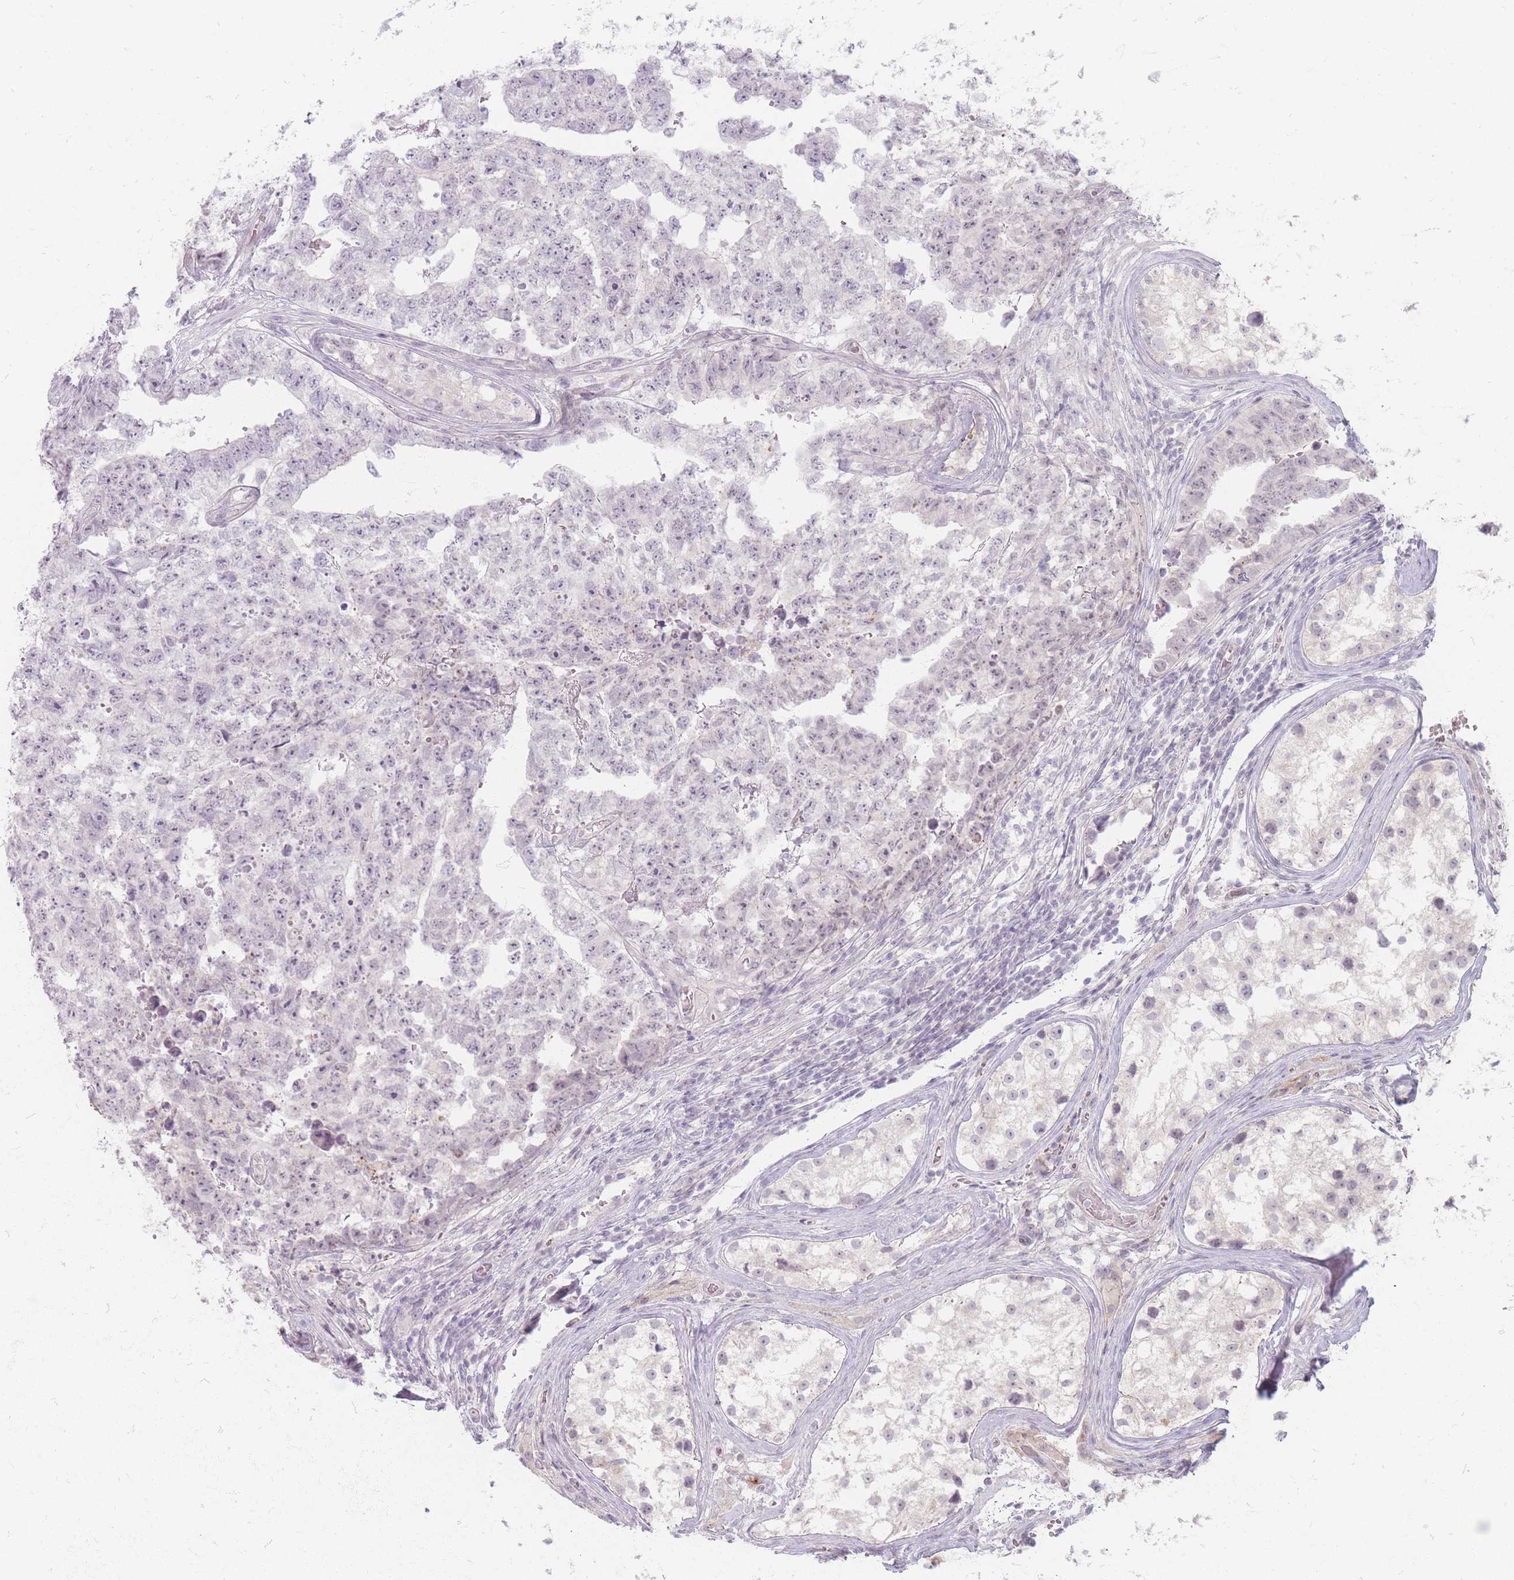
{"staining": {"intensity": "negative", "quantity": "none", "location": "none"}, "tissue": "testis cancer", "cell_type": "Tumor cells", "image_type": "cancer", "snomed": [{"axis": "morphology", "description": "Carcinoma, Embryonal, NOS"}, {"axis": "topography", "description": "Testis"}], "caption": "An immunohistochemistry (IHC) histopathology image of embryonal carcinoma (testis) is shown. There is no staining in tumor cells of embryonal carcinoma (testis).", "gene": "GABRA6", "patient": {"sex": "male", "age": 25}}